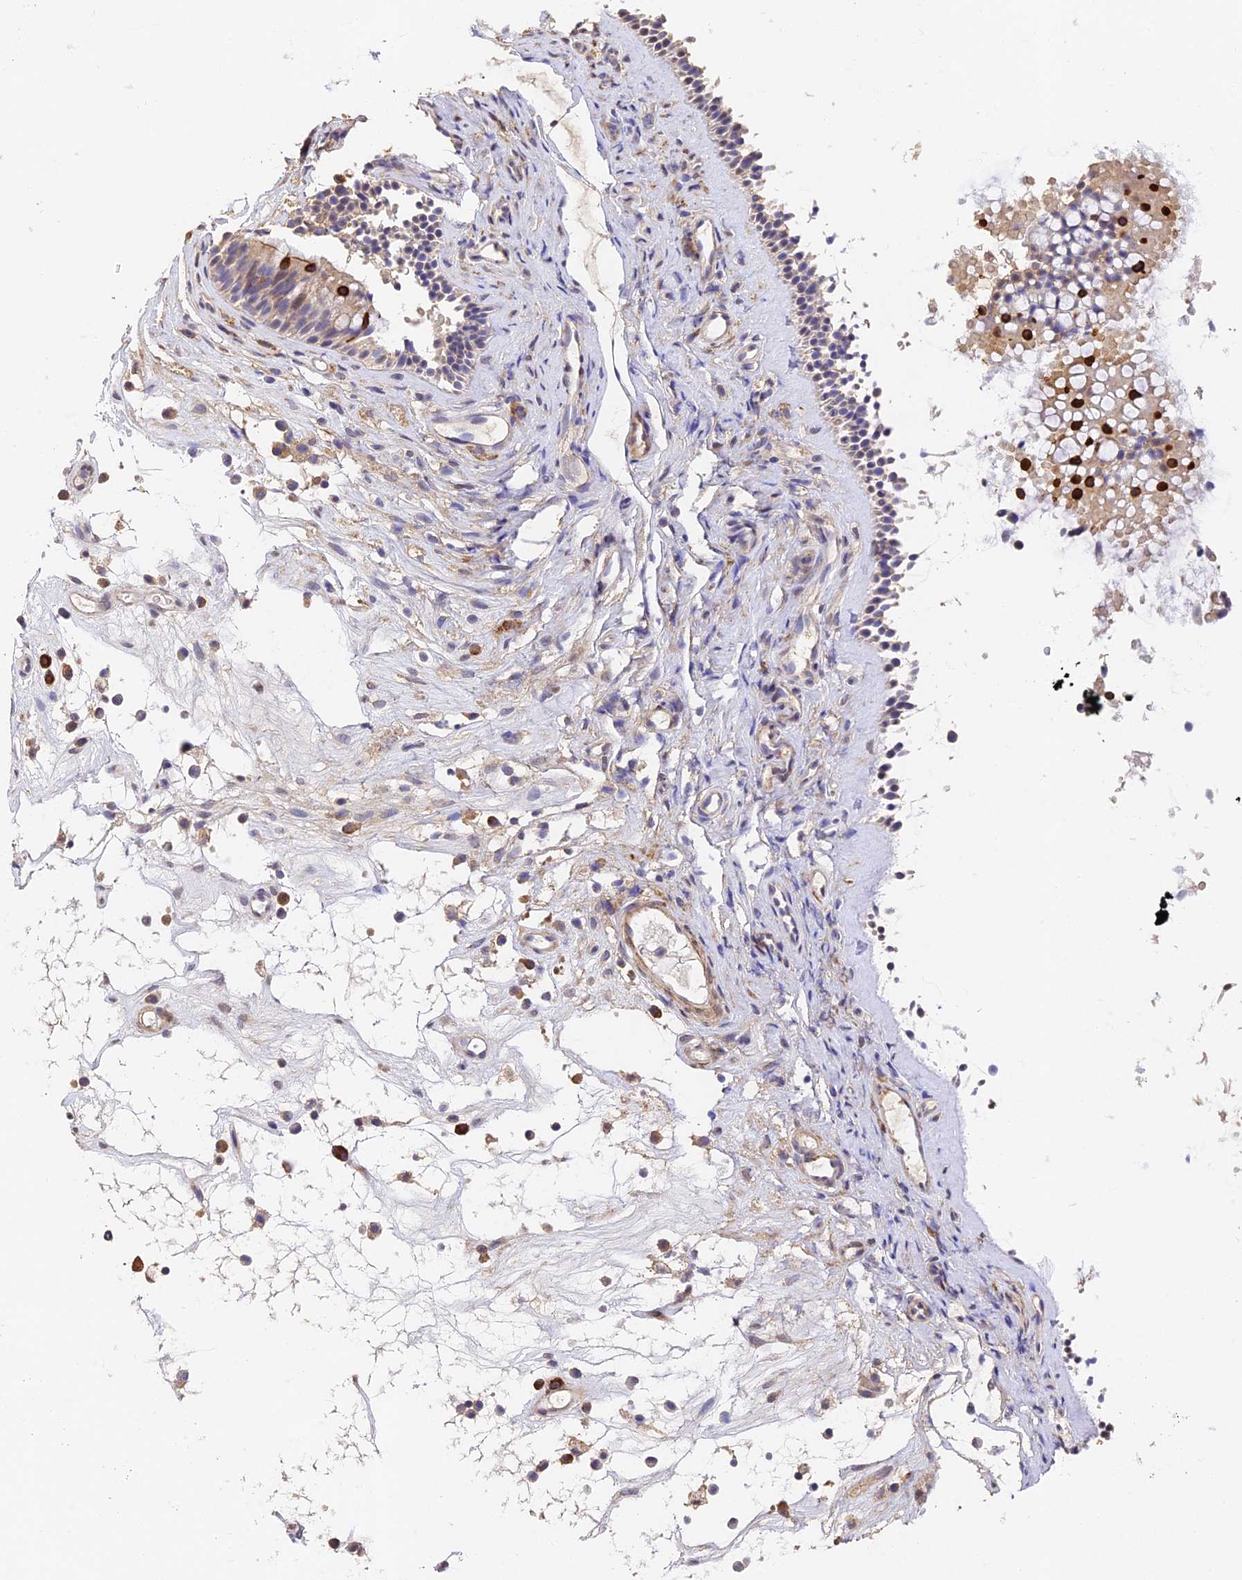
{"staining": {"intensity": "weak", "quantity": "<25%", "location": "cytoplasmic/membranous"}, "tissue": "nasopharynx", "cell_type": "Respiratory epithelial cells", "image_type": "normal", "snomed": [{"axis": "morphology", "description": "Normal tissue, NOS"}, {"axis": "morphology", "description": "Inflammation, NOS"}, {"axis": "morphology", "description": "Malignant melanoma, Metastatic site"}, {"axis": "topography", "description": "Nasopharynx"}], "caption": "DAB (3,3'-diaminobenzidine) immunohistochemical staining of benign human nasopharynx displays no significant positivity in respiratory epithelial cells.", "gene": "SLC11A1", "patient": {"sex": "male", "age": 70}}